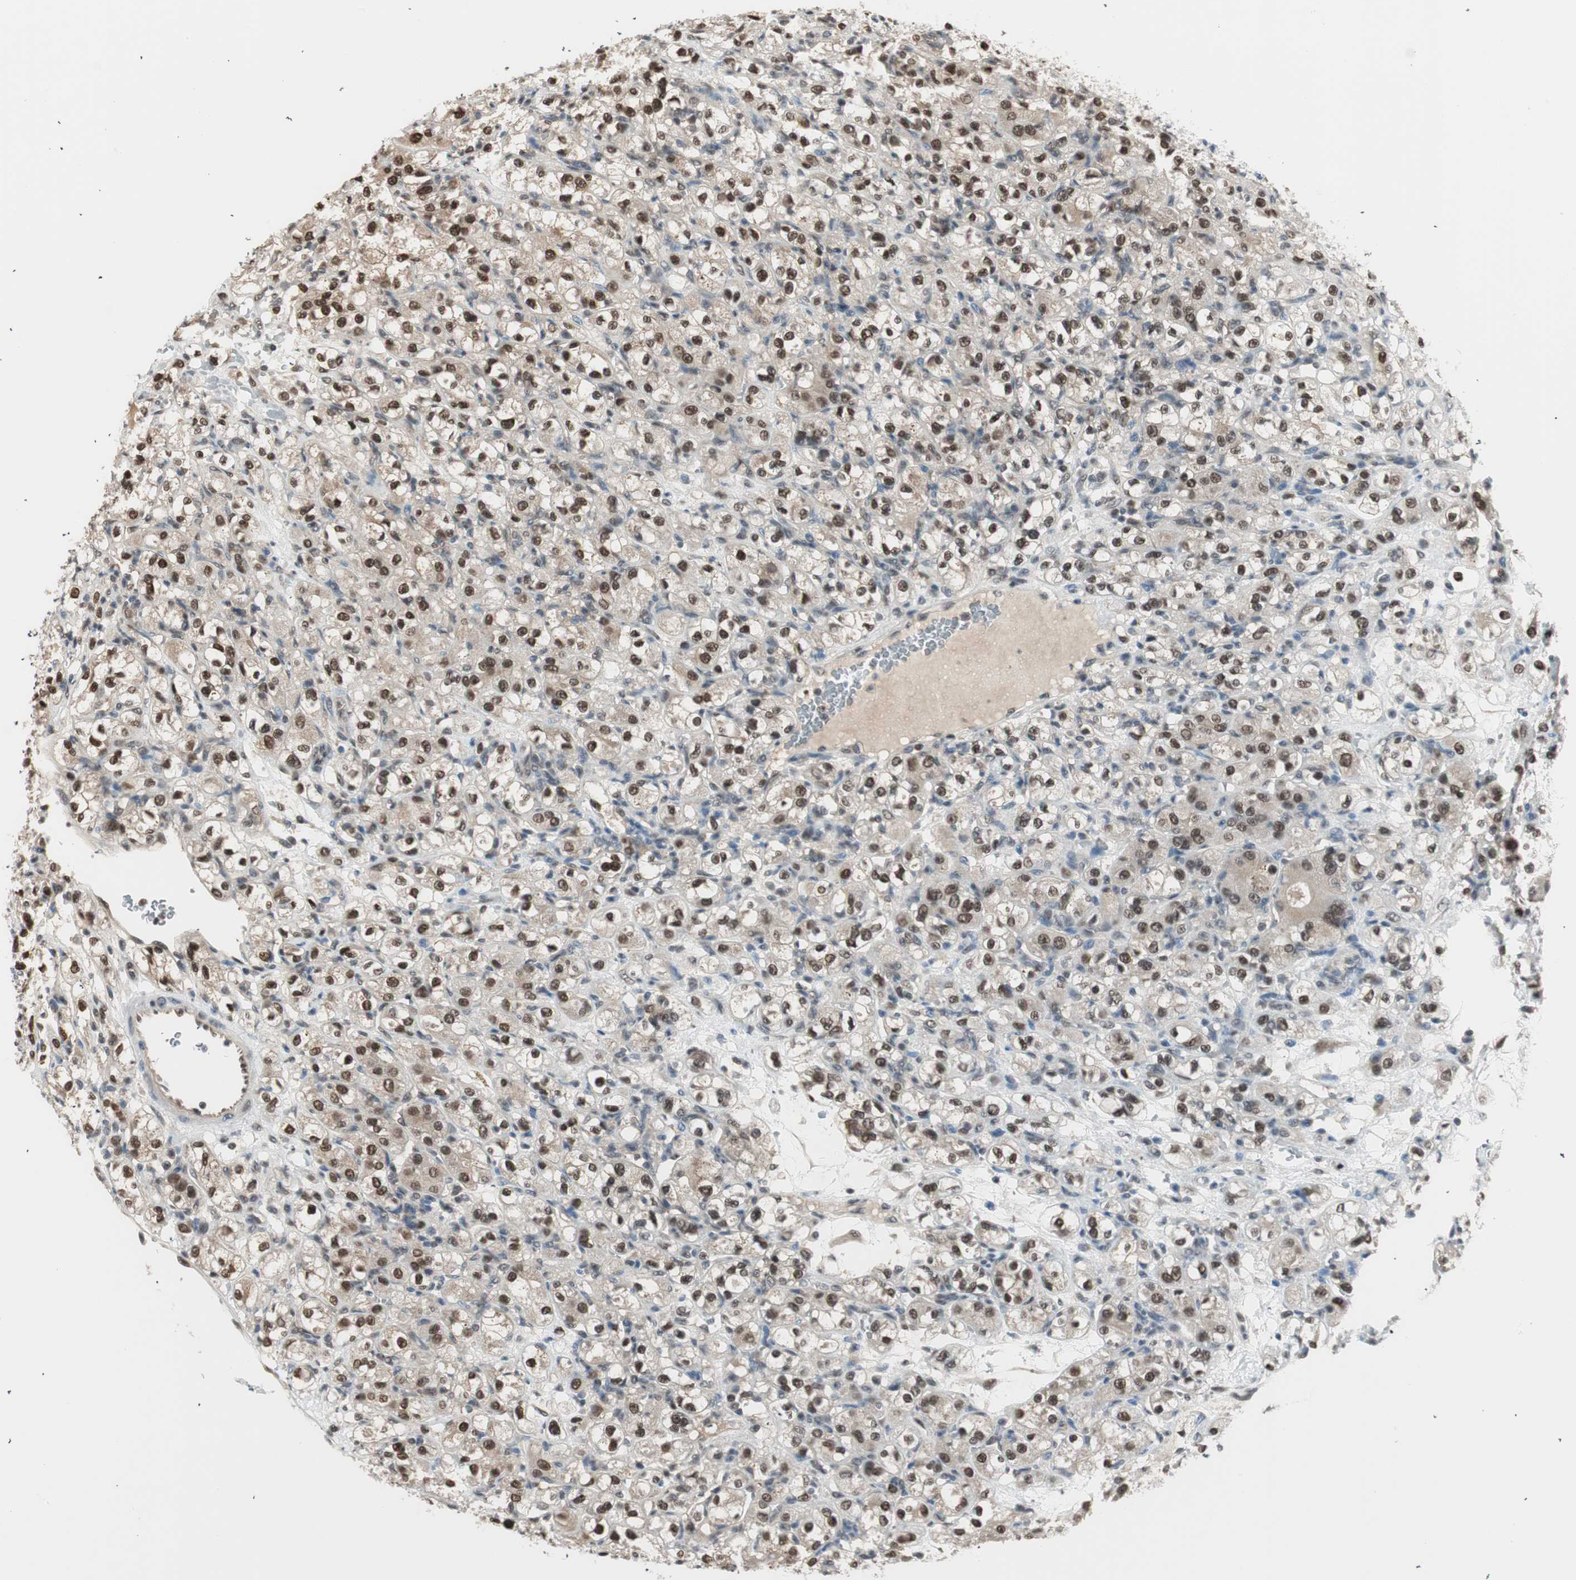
{"staining": {"intensity": "moderate", "quantity": ">75%", "location": "nuclear"}, "tissue": "renal cancer", "cell_type": "Tumor cells", "image_type": "cancer", "snomed": [{"axis": "morphology", "description": "Normal tissue, NOS"}, {"axis": "morphology", "description": "Adenocarcinoma, NOS"}, {"axis": "topography", "description": "Kidney"}], "caption": "Human renal cancer stained for a protein (brown) exhibits moderate nuclear positive staining in approximately >75% of tumor cells.", "gene": "LONP2", "patient": {"sex": "male", "age": 61}}